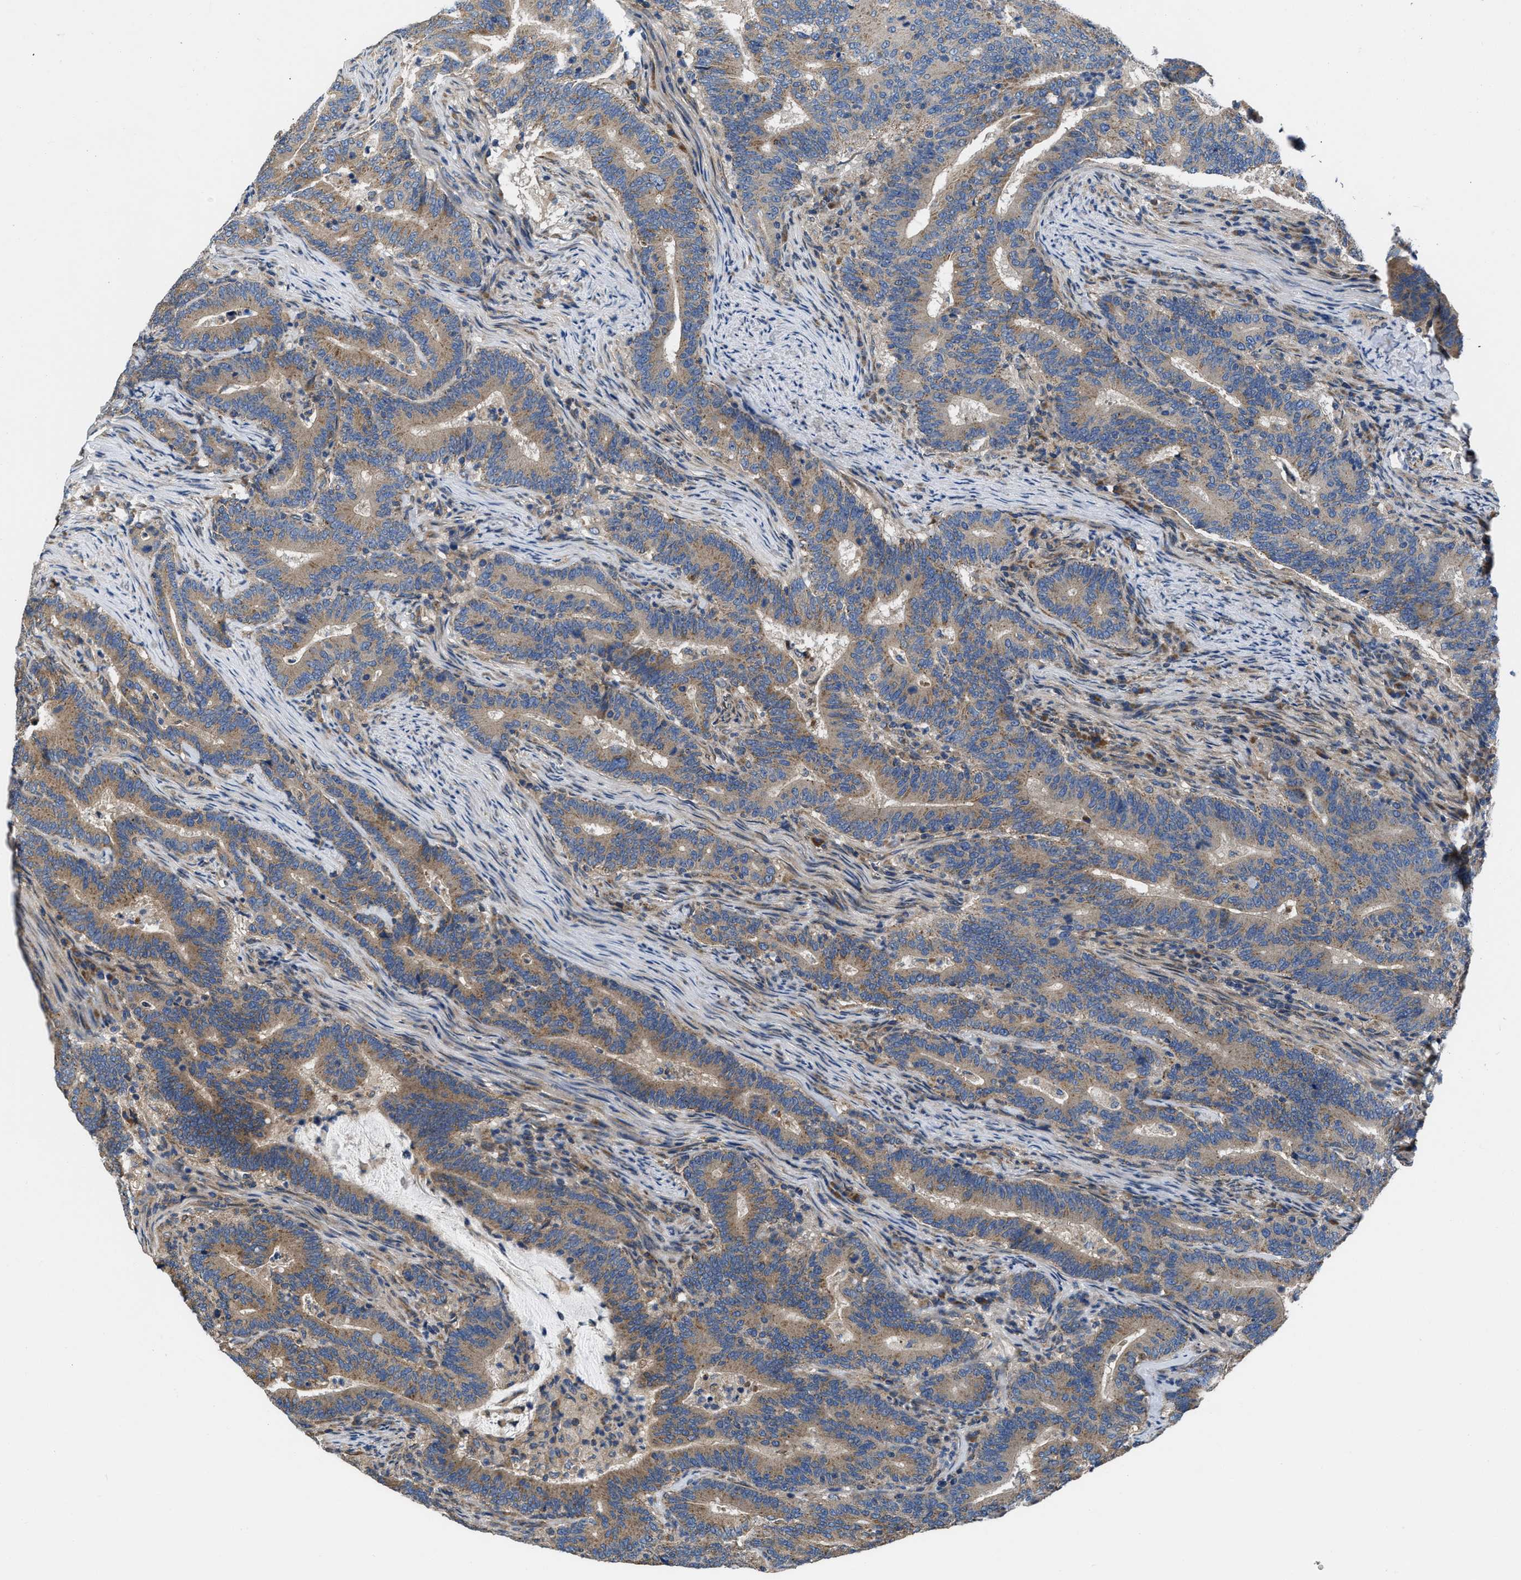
{"staining": {"intensity": "moderate", "quantity": ">75%", "location": "cytoplasmic/membranous"}, "tissue": "colorectal cancer", "cell_type": "Tumor cells", "image_type": "cancer", "snomed": [{"axis": "morphology", "description": "Adenocarcinoma, NOS"}, {"axis": "topography", "description": "Colon"}], "caption": "This micrograph displays adenocarcinoma (colorectal) stained with immunohistochemistry (IHC) to label a protein in brown. The cytoplasmic/membranous of tumor cells show moderate positivity for the protein. Nuclei are counter-stained blue.", "gene": "CEP128", "patient": {"sex": "female", "age": 66}}